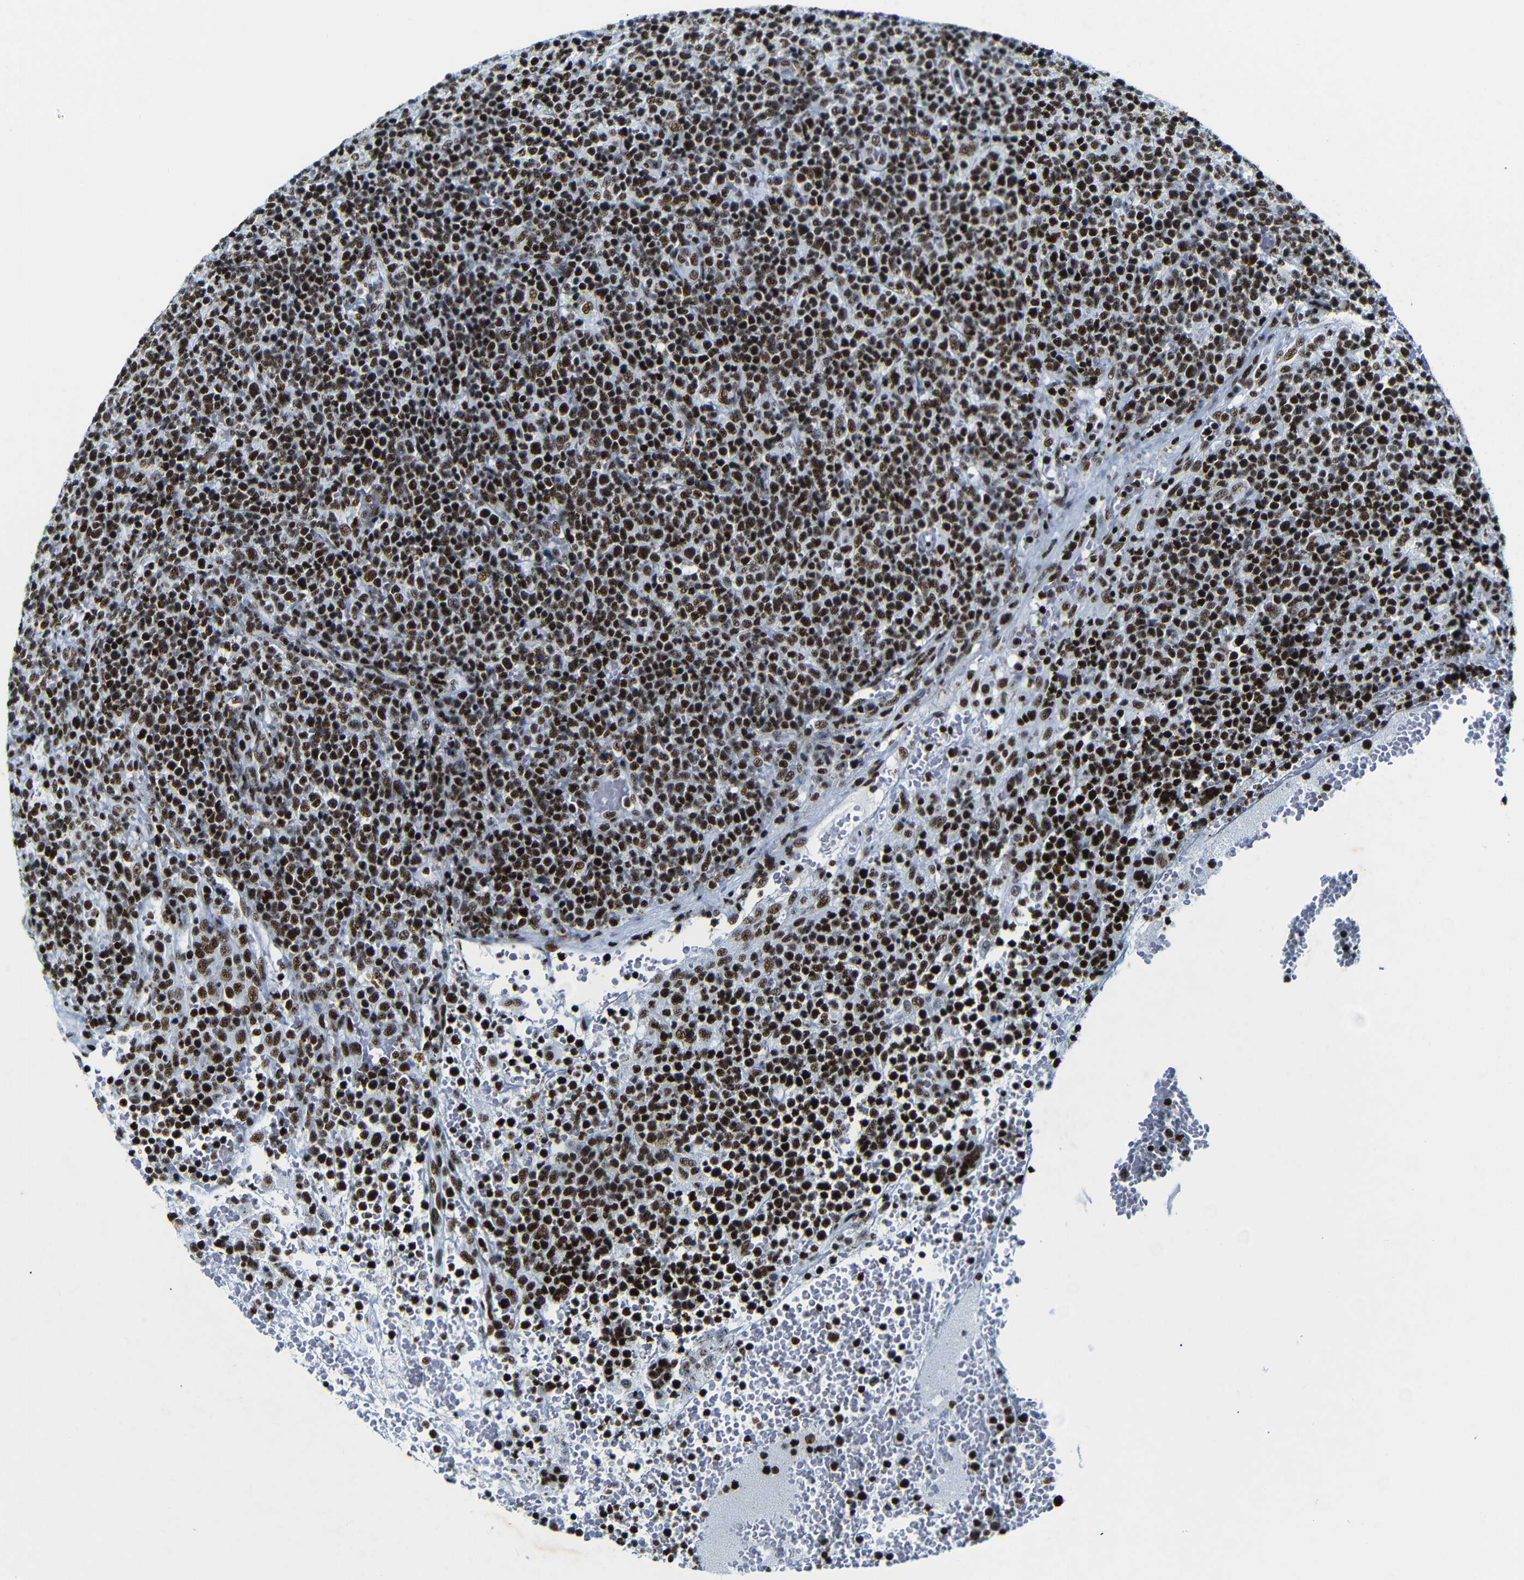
{"staining": {"intensity": "strong", "quantity": ">75%", "location": "nuclear"}, "tissue": "lymphoma", "cell_type": "Tumor cells", "image_type": "cancer", "snomed": [{"axis": "morphology", "description": "Malignant lymphoma, non-Hodgkin's type, High grade"}, {"axis": "topography", "description": "Lymph node"}], "caption": "High-grade malignant lymphoma, non-Hodgkin's type stained with immunohistochemistry shows strong nuclear expression in about >75% of tumor cells.", "gene": "SRSF1", "patient": {"sex": "male", "age": 61}}